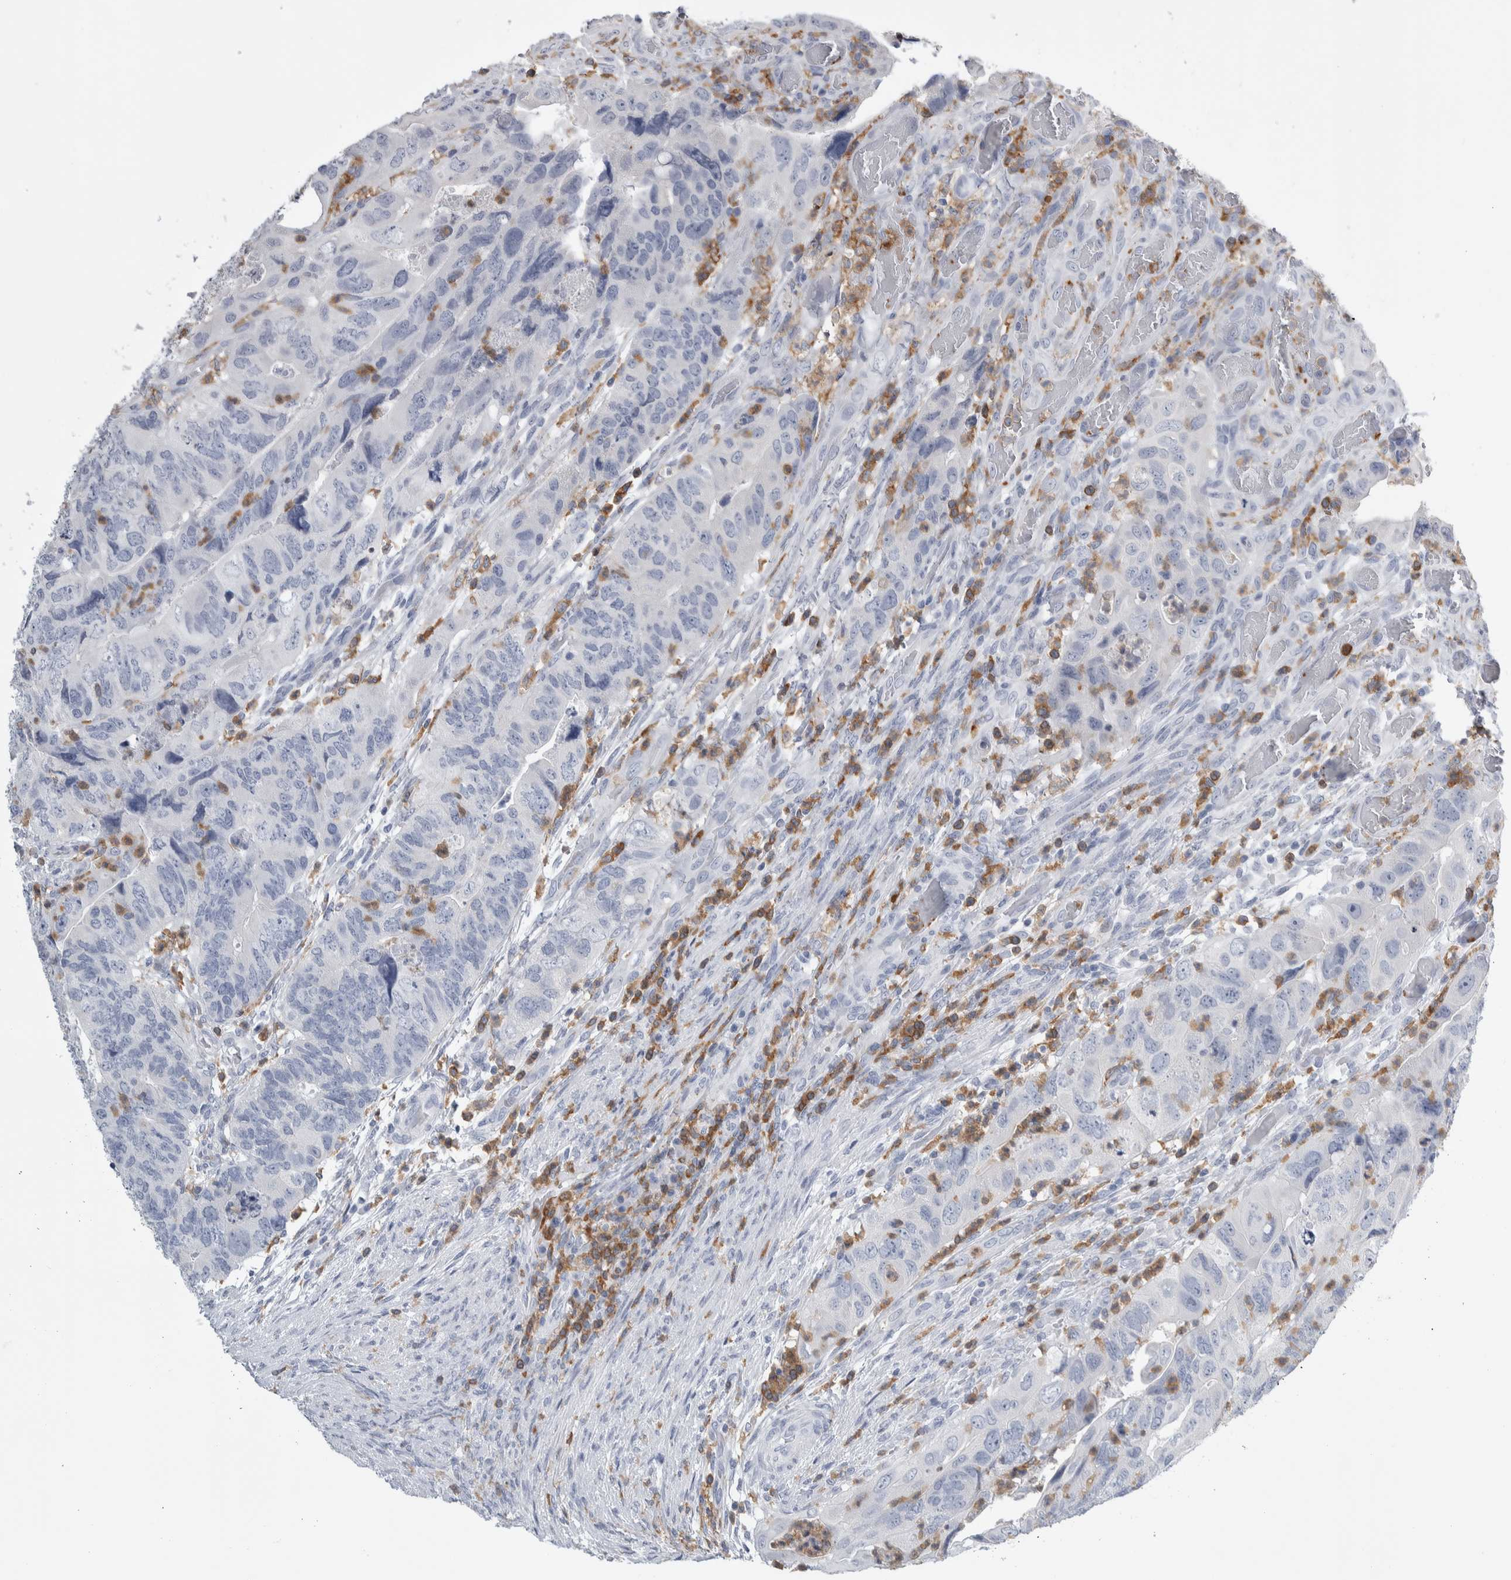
{"staining": {"intensity": "negative", "quantity": "none", "location": "none"}, "tissue": "colorectal cancer", "cell_type": "Tumor cells", "image_type": "cancer", "snomed": [{"axis": "morphology", "description": "Adenocarcinoma, NOS"}, {"axis": "topography", "description": "Rectum"}], "caption": "Tumor cells show no significant positivity in adenocarcinoma (colorectal).", "gene": "SKAP2", "patient": {"sex": "male", "age": 63}}